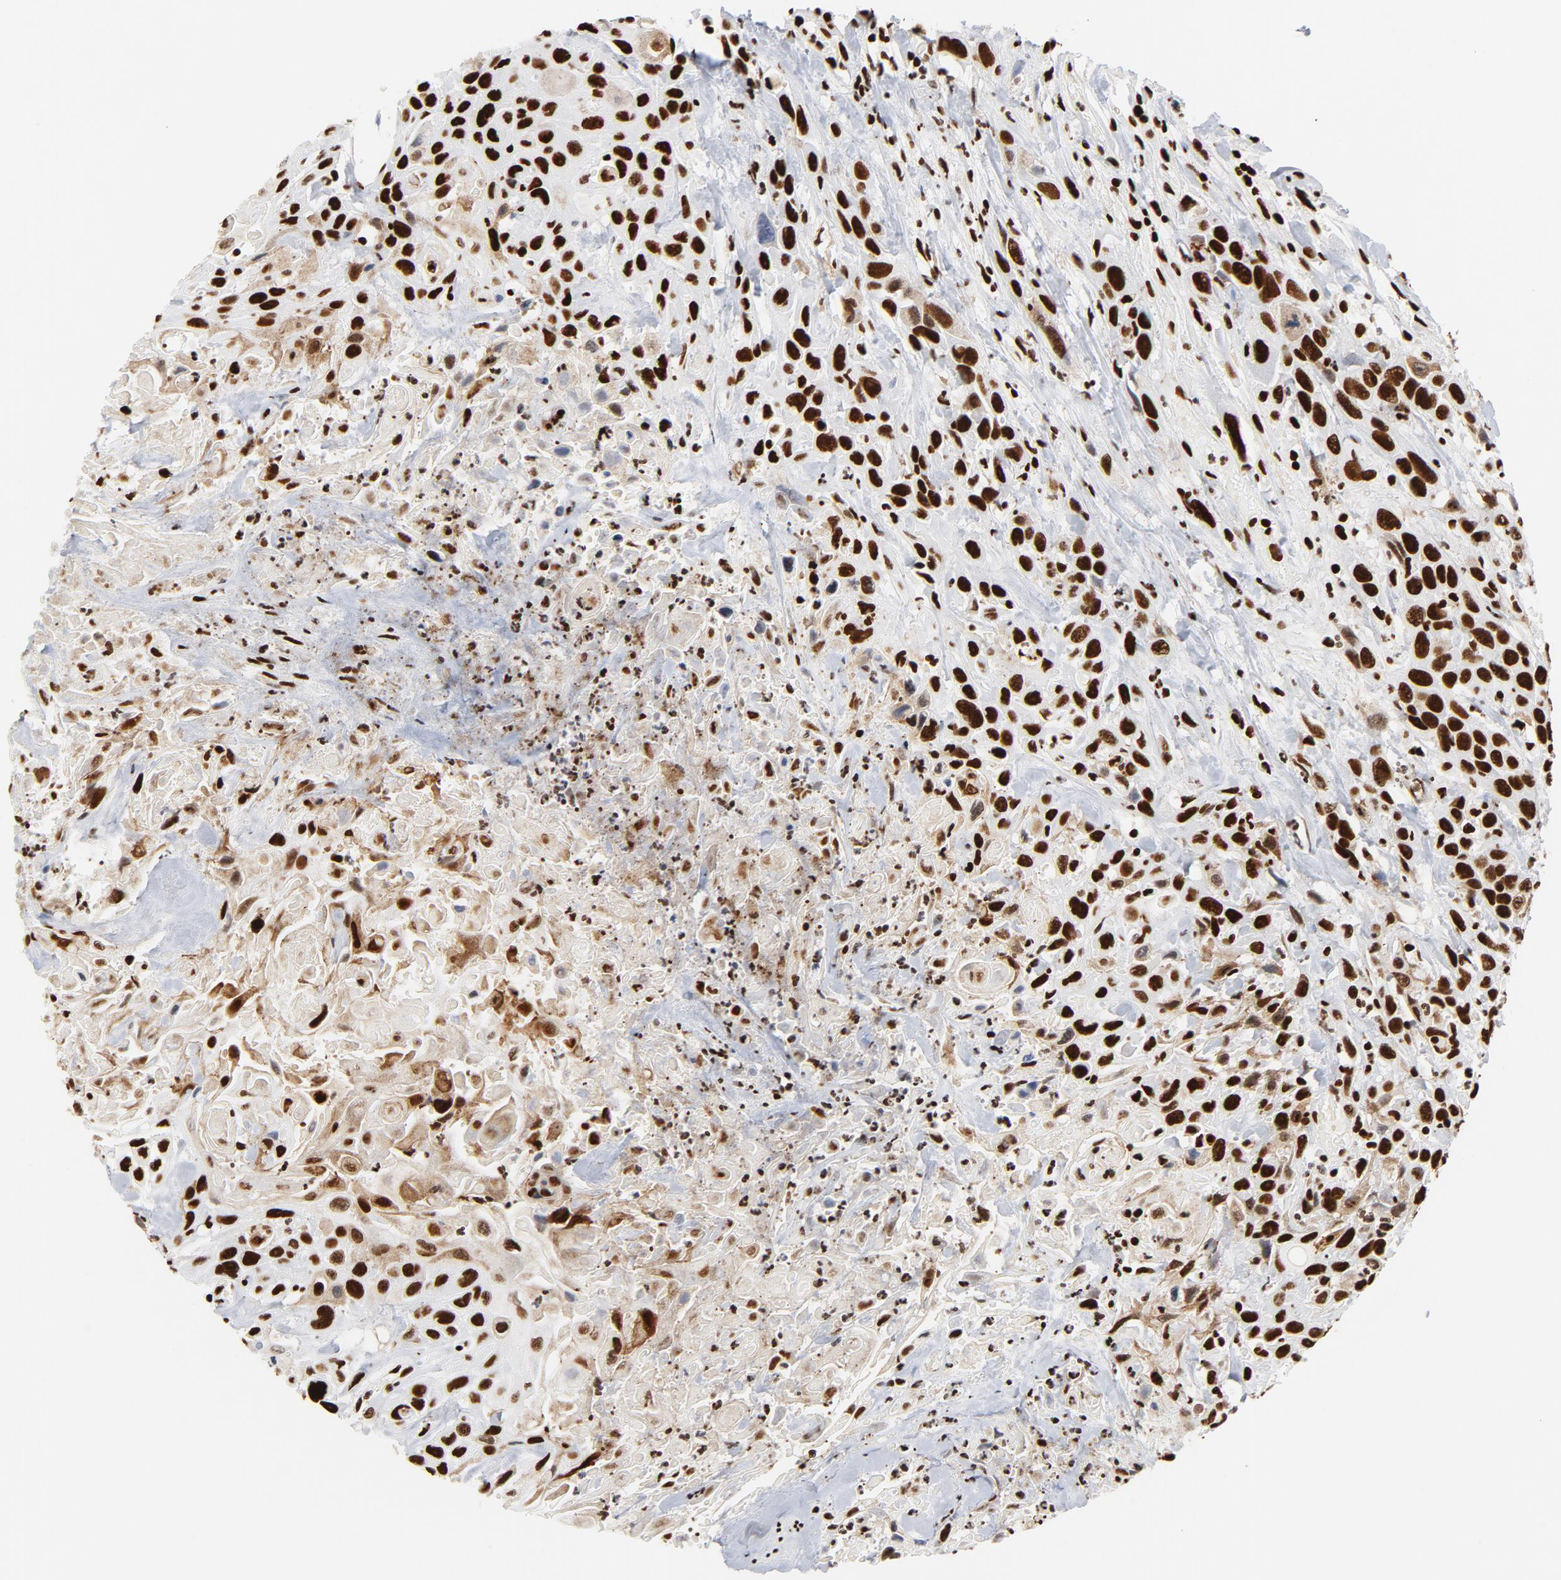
{"staining": {"intensity": "strong", "quantity": ">75%", "location": "nuclear"}, "tissue": "urothelial cancer", "cell_type": "Tumor cells", "image_type": "cancer", "snomed": [{"axis": "morphology", "description": "Urothelial carcinoma, High grade"}, {"axis": "topography", "description": "Urinary bladder"}], "caption": "Urothelial cancer stained with immunohistochemistry (IHC) demonstrates strong nuclear staining in about >75% of tumor cells.", "gene": "XRCC6", "patient": {"sex": "female", "age": 84}}